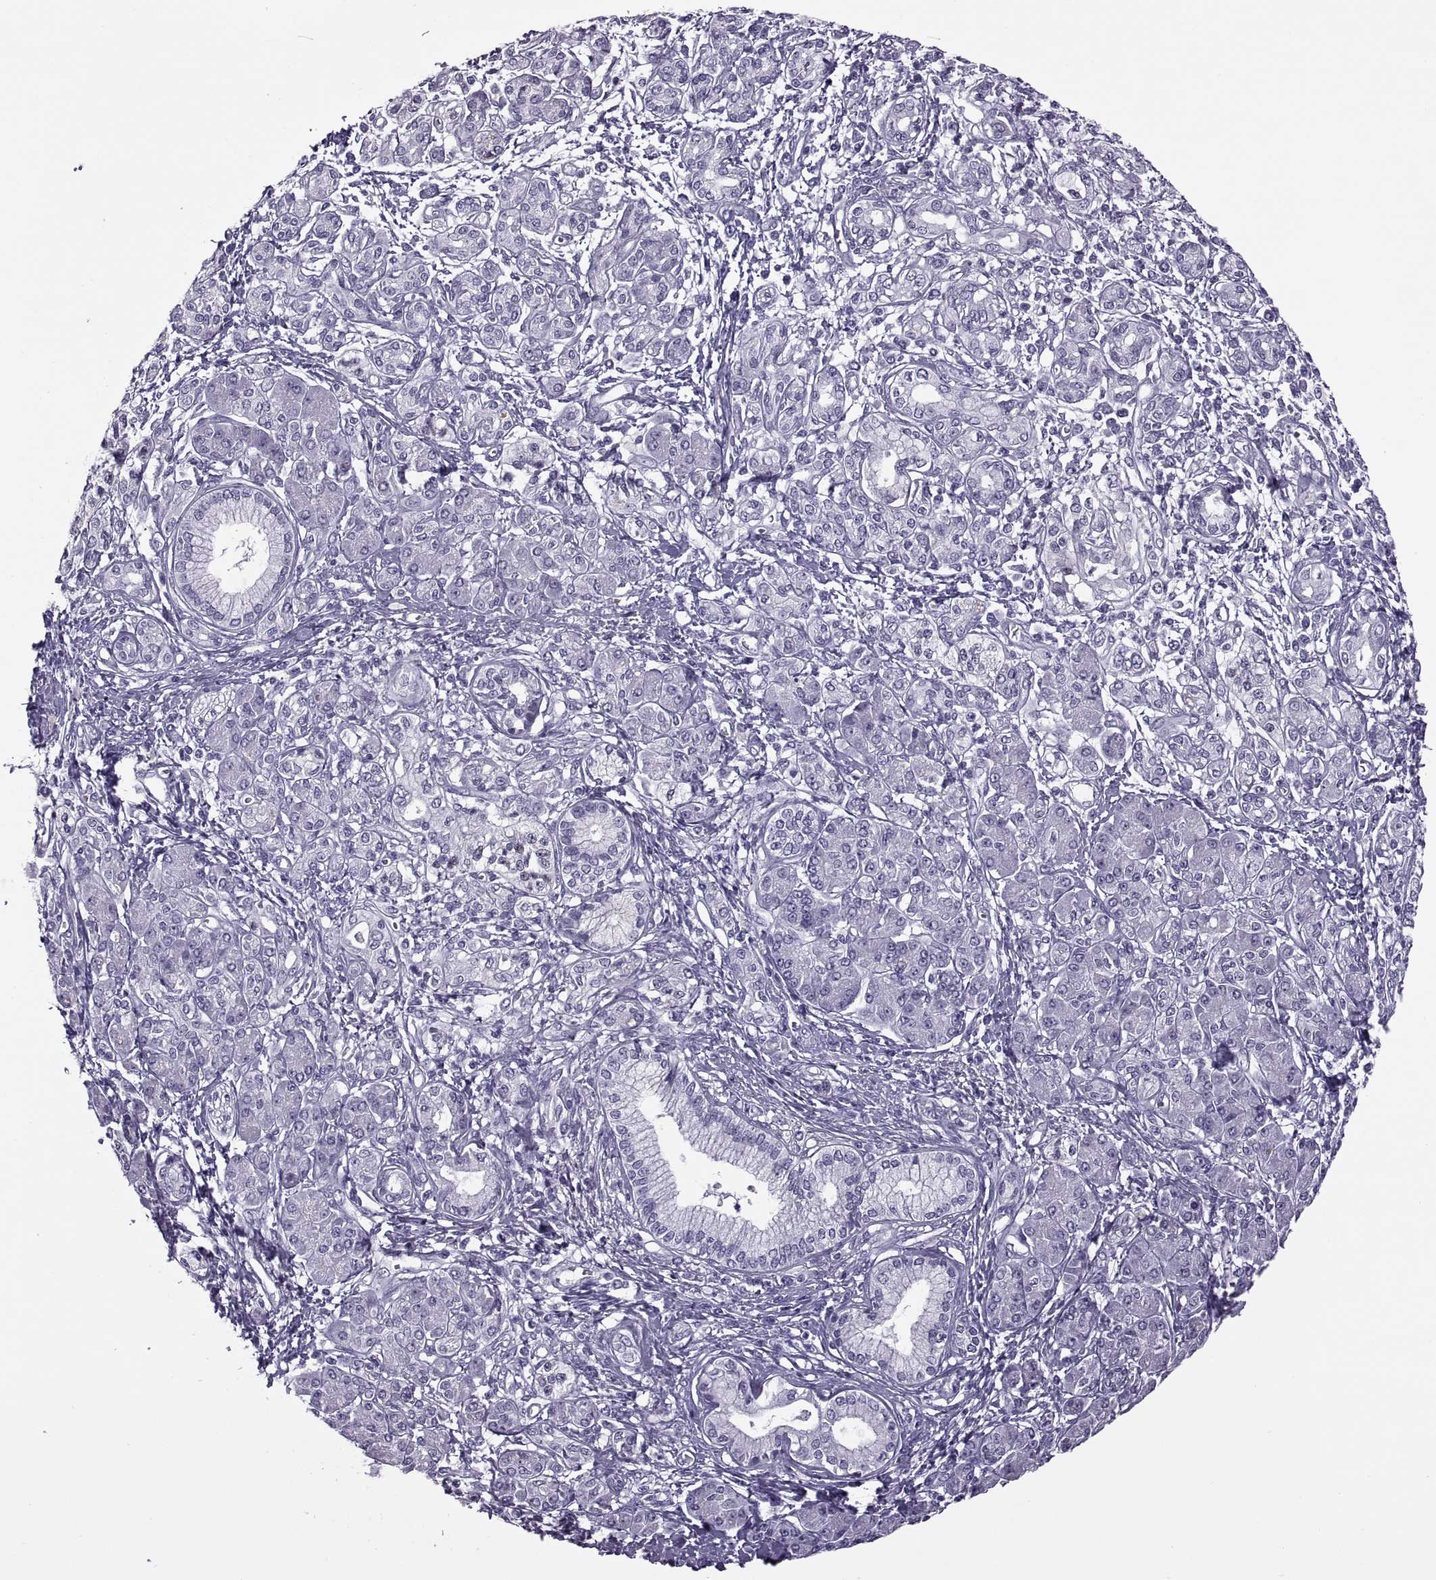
{"staining": {"intensity": "negative", "quantity": "none", "location": "none"}, "tissue": "pancreatic cancer", "cell_type": "Tumor cells", "image_type": "cancer", "snomed": [{"axis": "morphology", "description": "Adenocarcinoma, NOS"}, {"axis": "topography", "description": "Pancreas"}], "caption": "This is an IHC image of human adenocarcinoma (pancreatic). There is no positivity in tumor cells.", "gene": "FAM24A", "patient": {"sex": "male", "age": 70}}